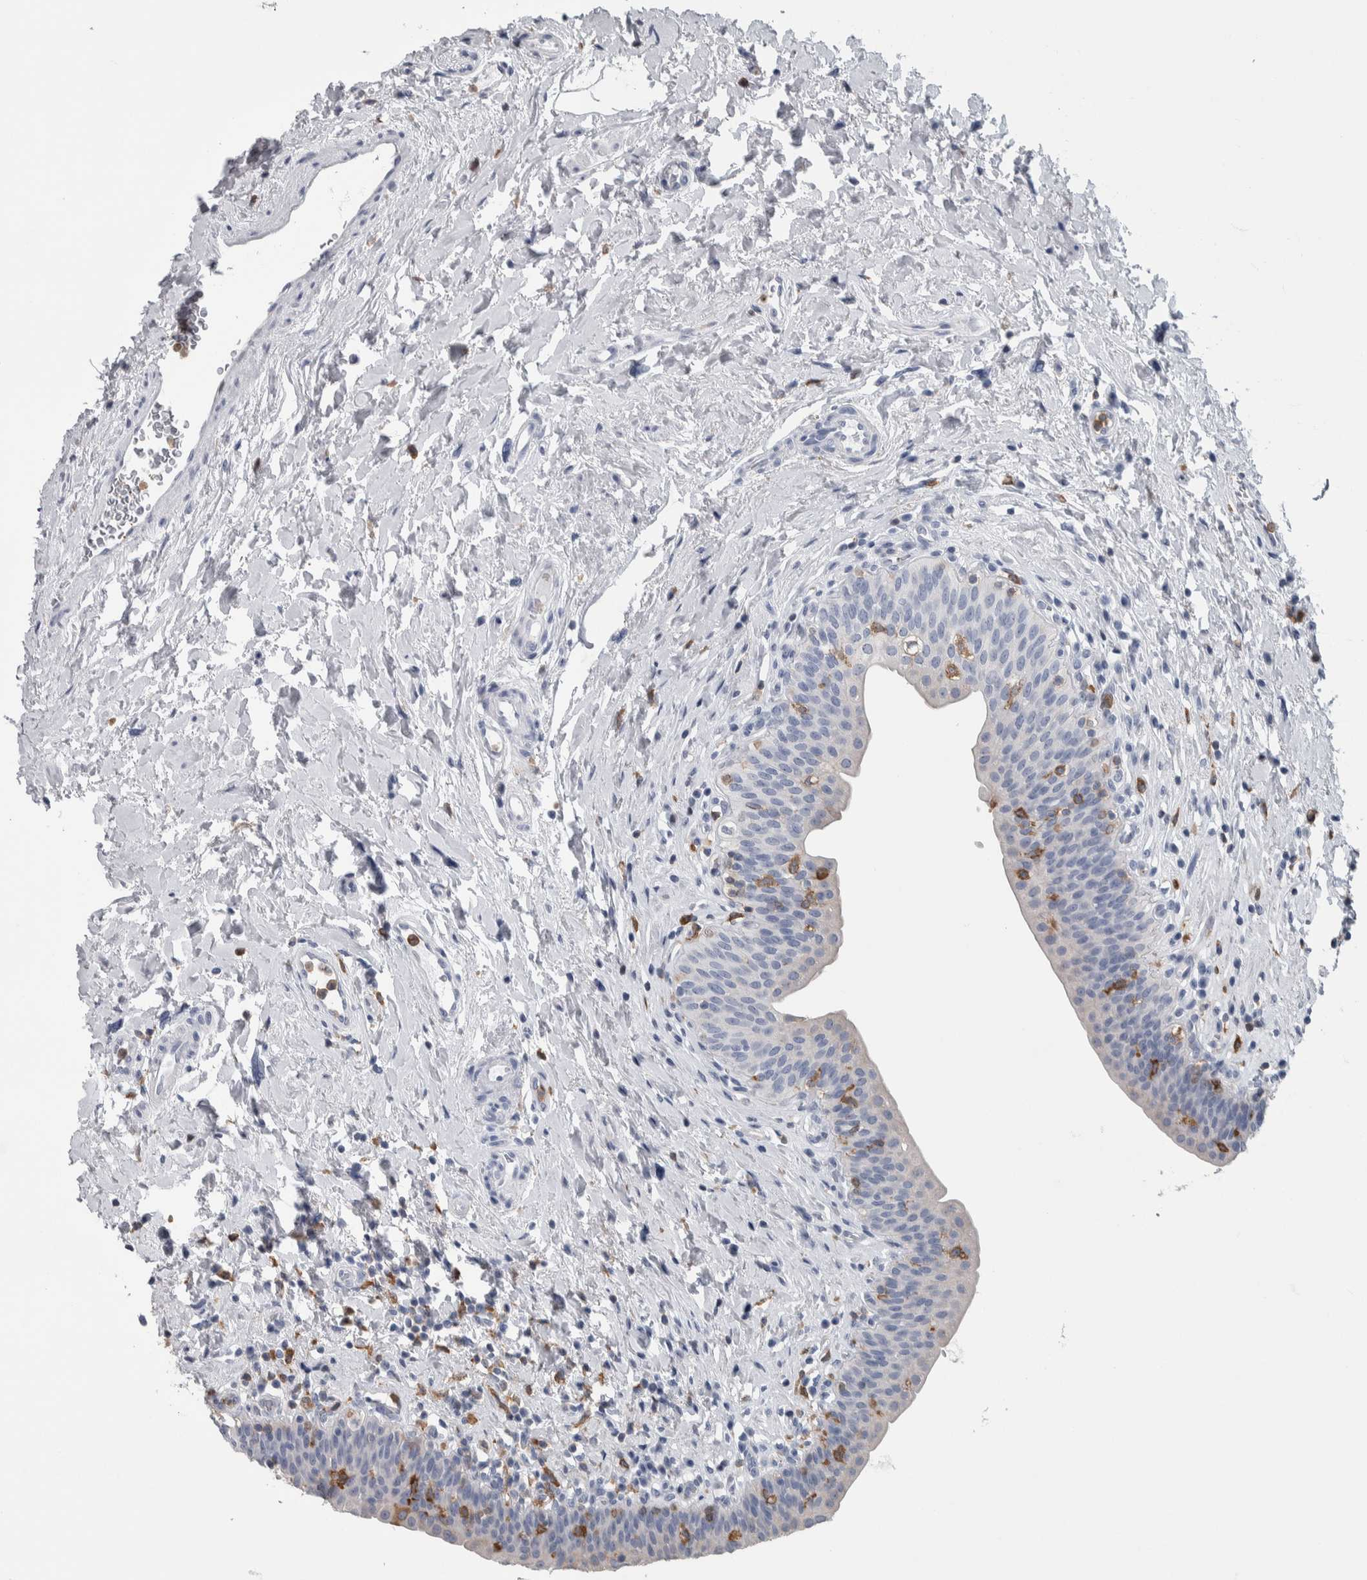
{"staining": {"intensity": "negative", "quantity": "none", "location": "none"}, "tissue": "urinary bladder", "cell_type": "Urothelial cells", "image_type": "normal", "snomed": [{"axis": "morphology", "description": "Normal tissue, NOS"}, {"axis": "topography", "description": "Urinary bladder"}], "caption": "Urinary bladder was stained to show a protein in brown. There is no significant staining in urothelial cells. The staining was performed using DAB to visualize the protein expression in brown, while the nuclei were stained in blue with hematoxylin (Magnification: 20x).", "gene": "SKAP2", "patient": {"sex": "male", "age": 83}}